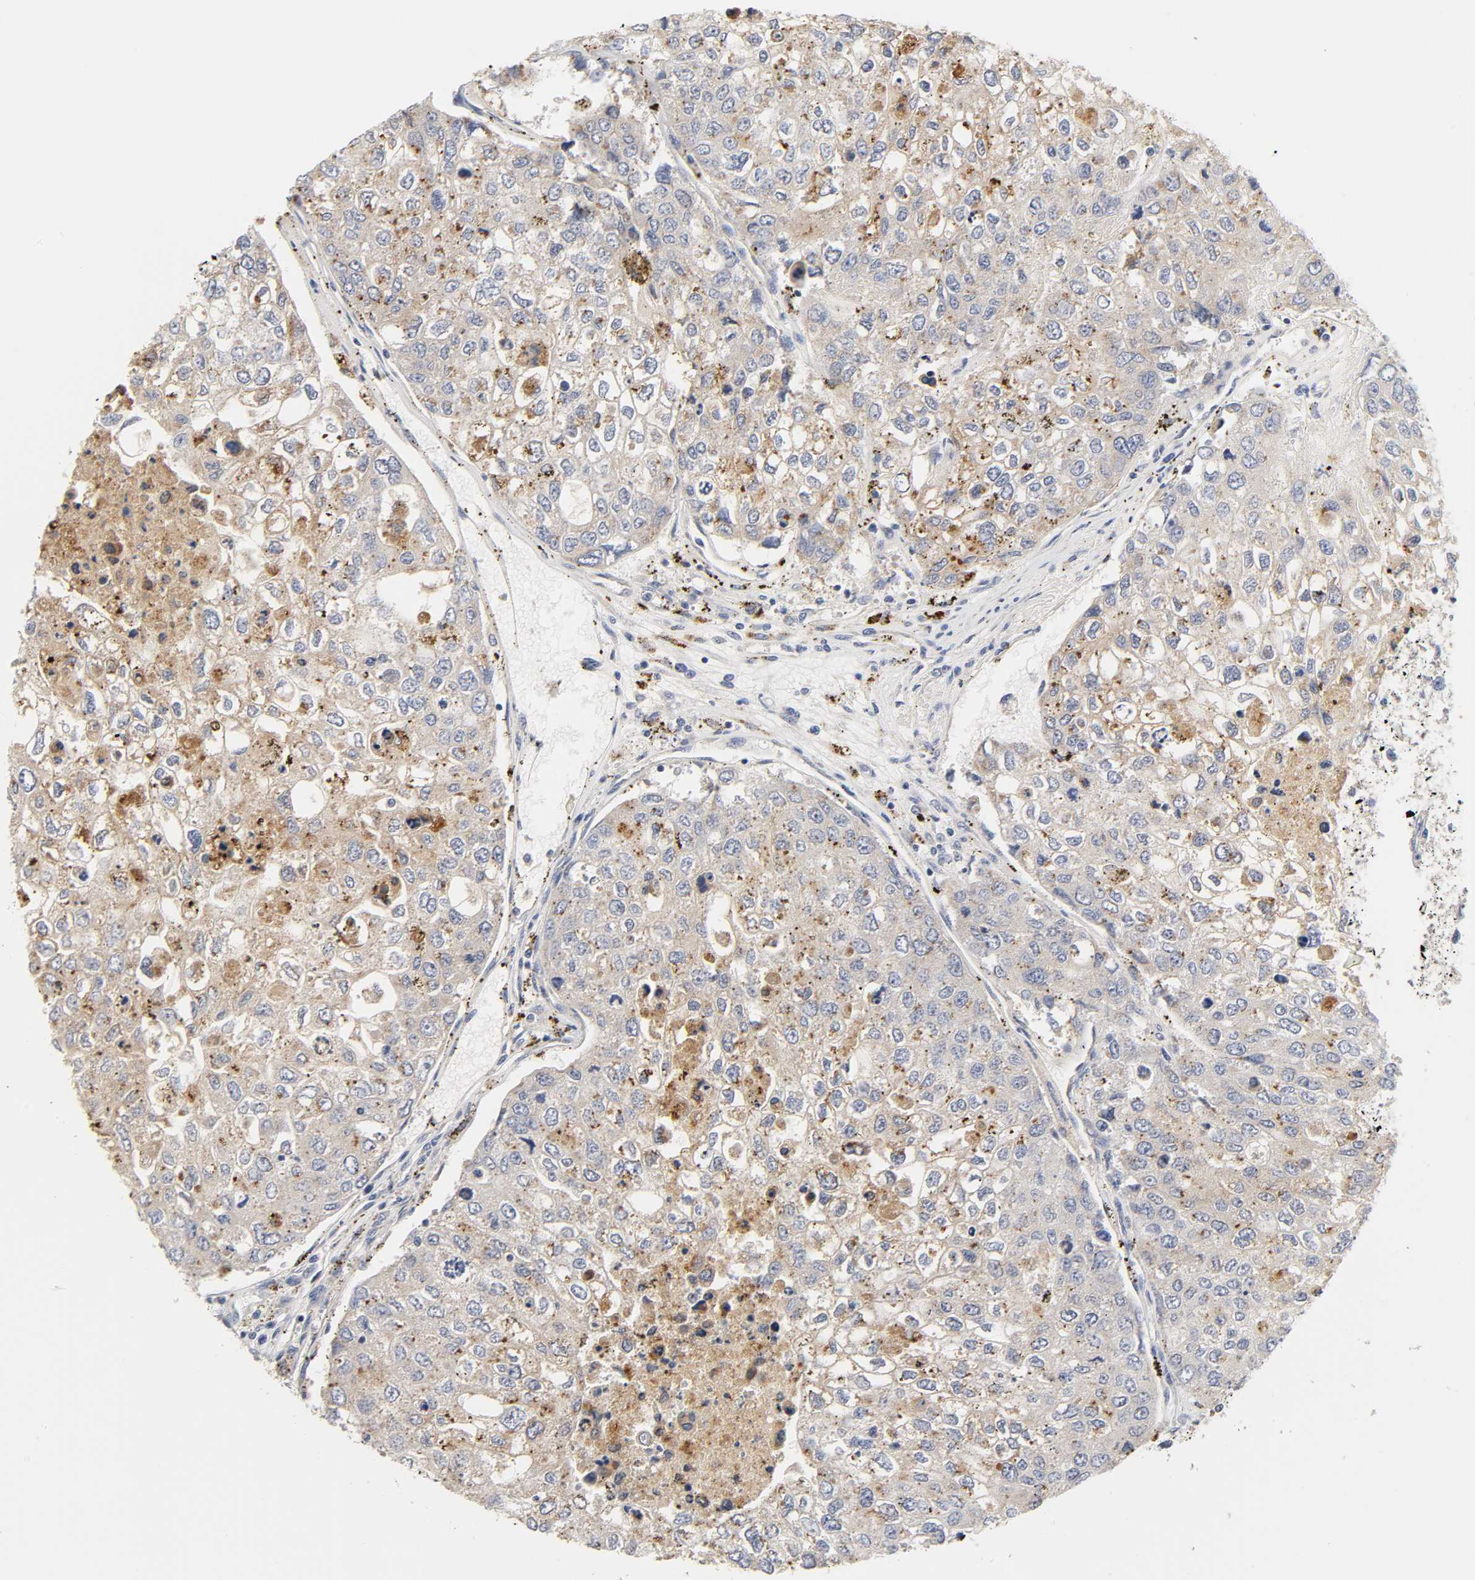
{"staining": {"intensity": "moderate", "quantity": ">75%", "location": "cytoplasmic/membranous"}, "tissue": "urothelial cancer", "cell_type": "Tumor cells", "image_type": "cancer", "snomed": [{"axis": "morphology", "description": "Urothelial carcinoma, High grade"}, {"axis": "topography", "description": "Lymph node"}, {"axis": "topography", "description": "Urinary bladder"}], "caption": "DAB (3,3'-diaminobenzidine) immunohistochemical staining of human urothelial carcinoma (high-grade) displays moderate cytoplasmic/membranous protein positivity in approximately >75% of tumor cells.", "gene": "C17orf75", "patient": {"sex": "male", "age": 51}}